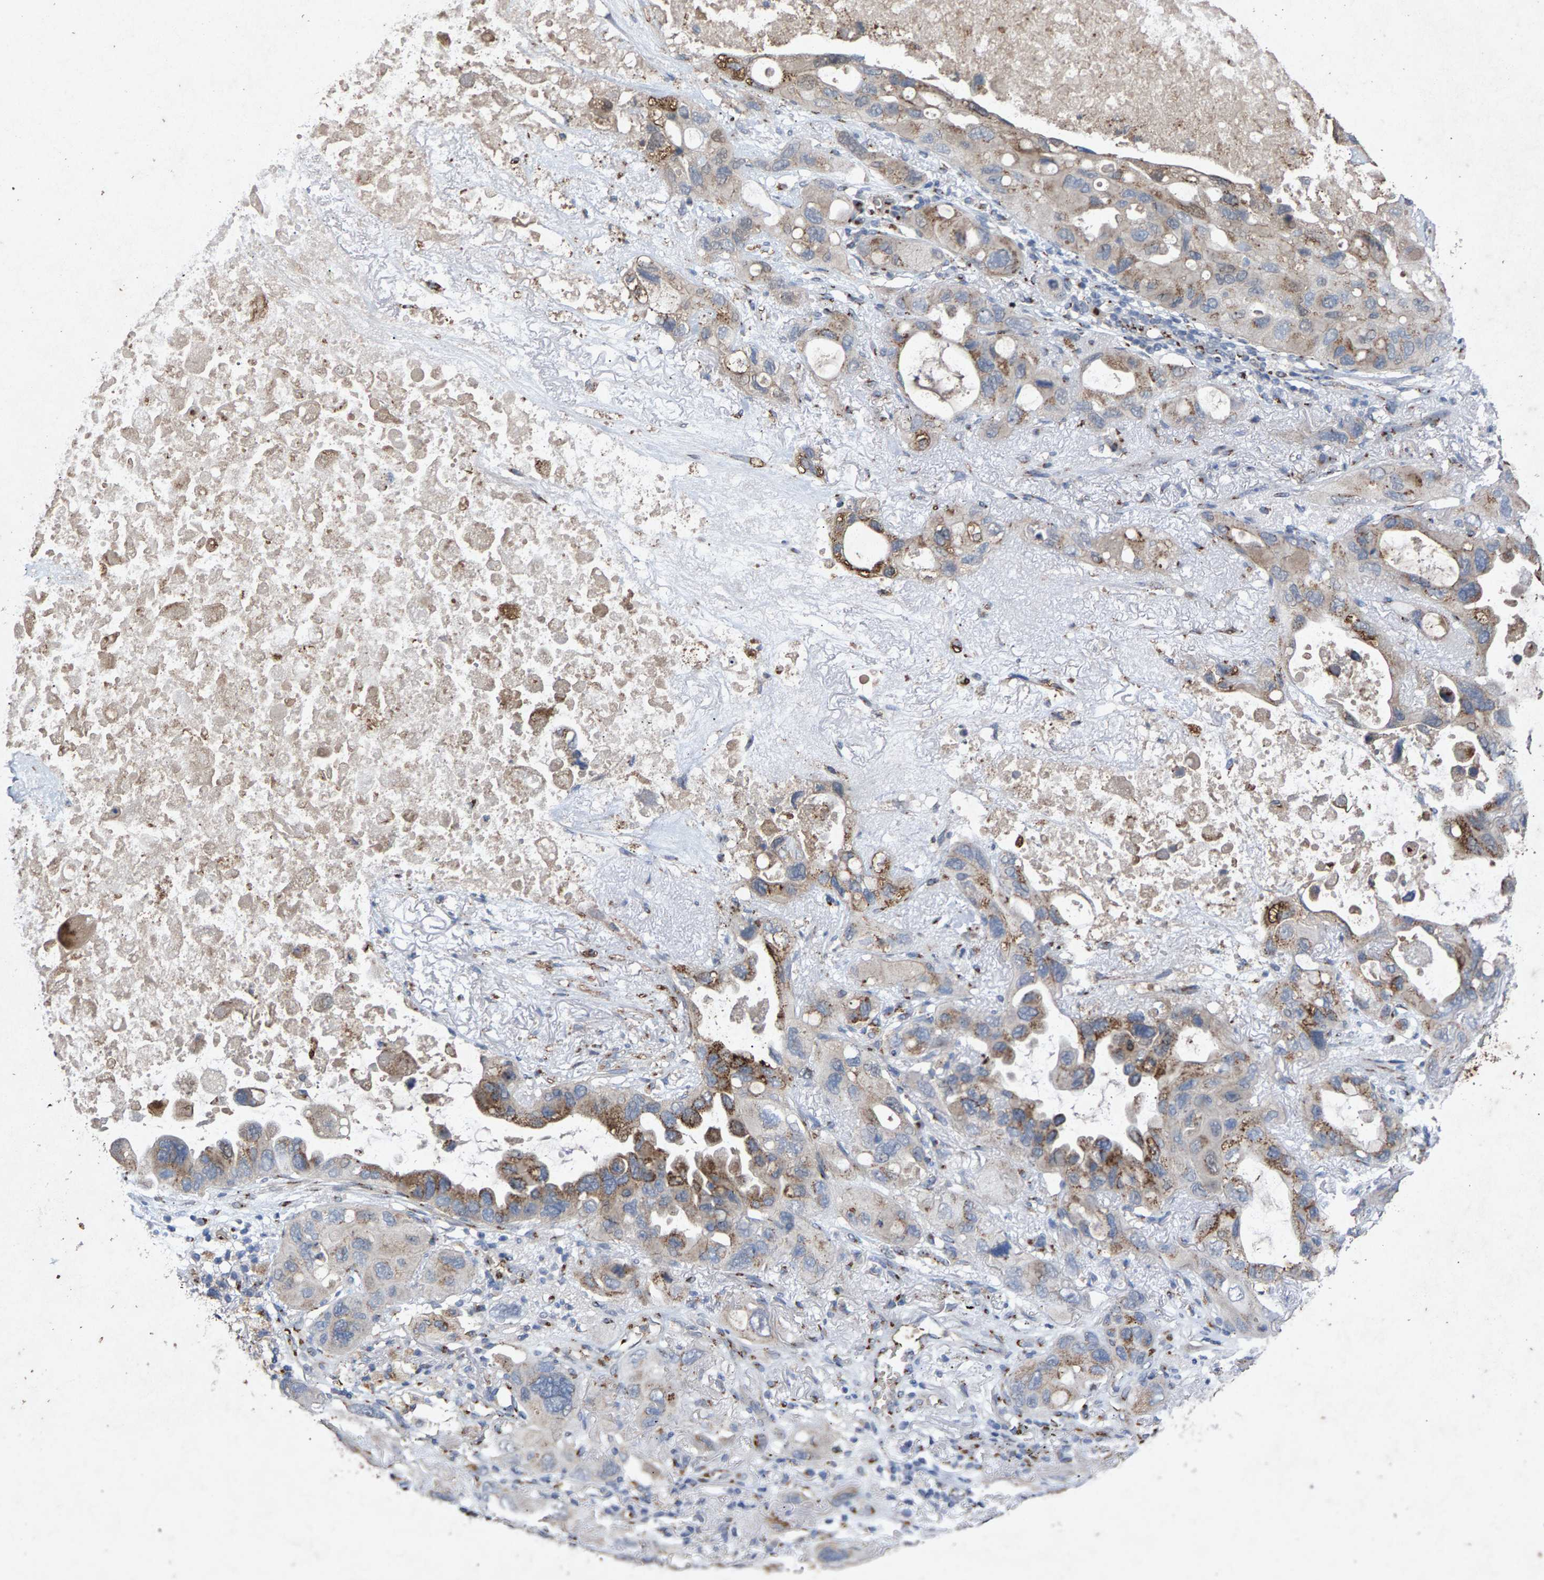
{"staining": {"intensity": "moderate", "quantity": "25%-75%", "location": "cytoplasmic/membranous"}, "tissue": "lung cancer", "cell_type": "Tumor cells", "image_type": "cancer", "snomed": [{"axis": "morphology", "description": "Squamous cell carcinoma, NOS"}, {"axis": "topography", "description": "Lung"}], "caption": "Lung cancer tissue shows moderate cytoplasmic/membranous expression in about 25%-75% of tumor cells, visualized by immunohistochemistry.", "gene": "MAN2A1", "patient": {"sex": "female", "age": 73}}